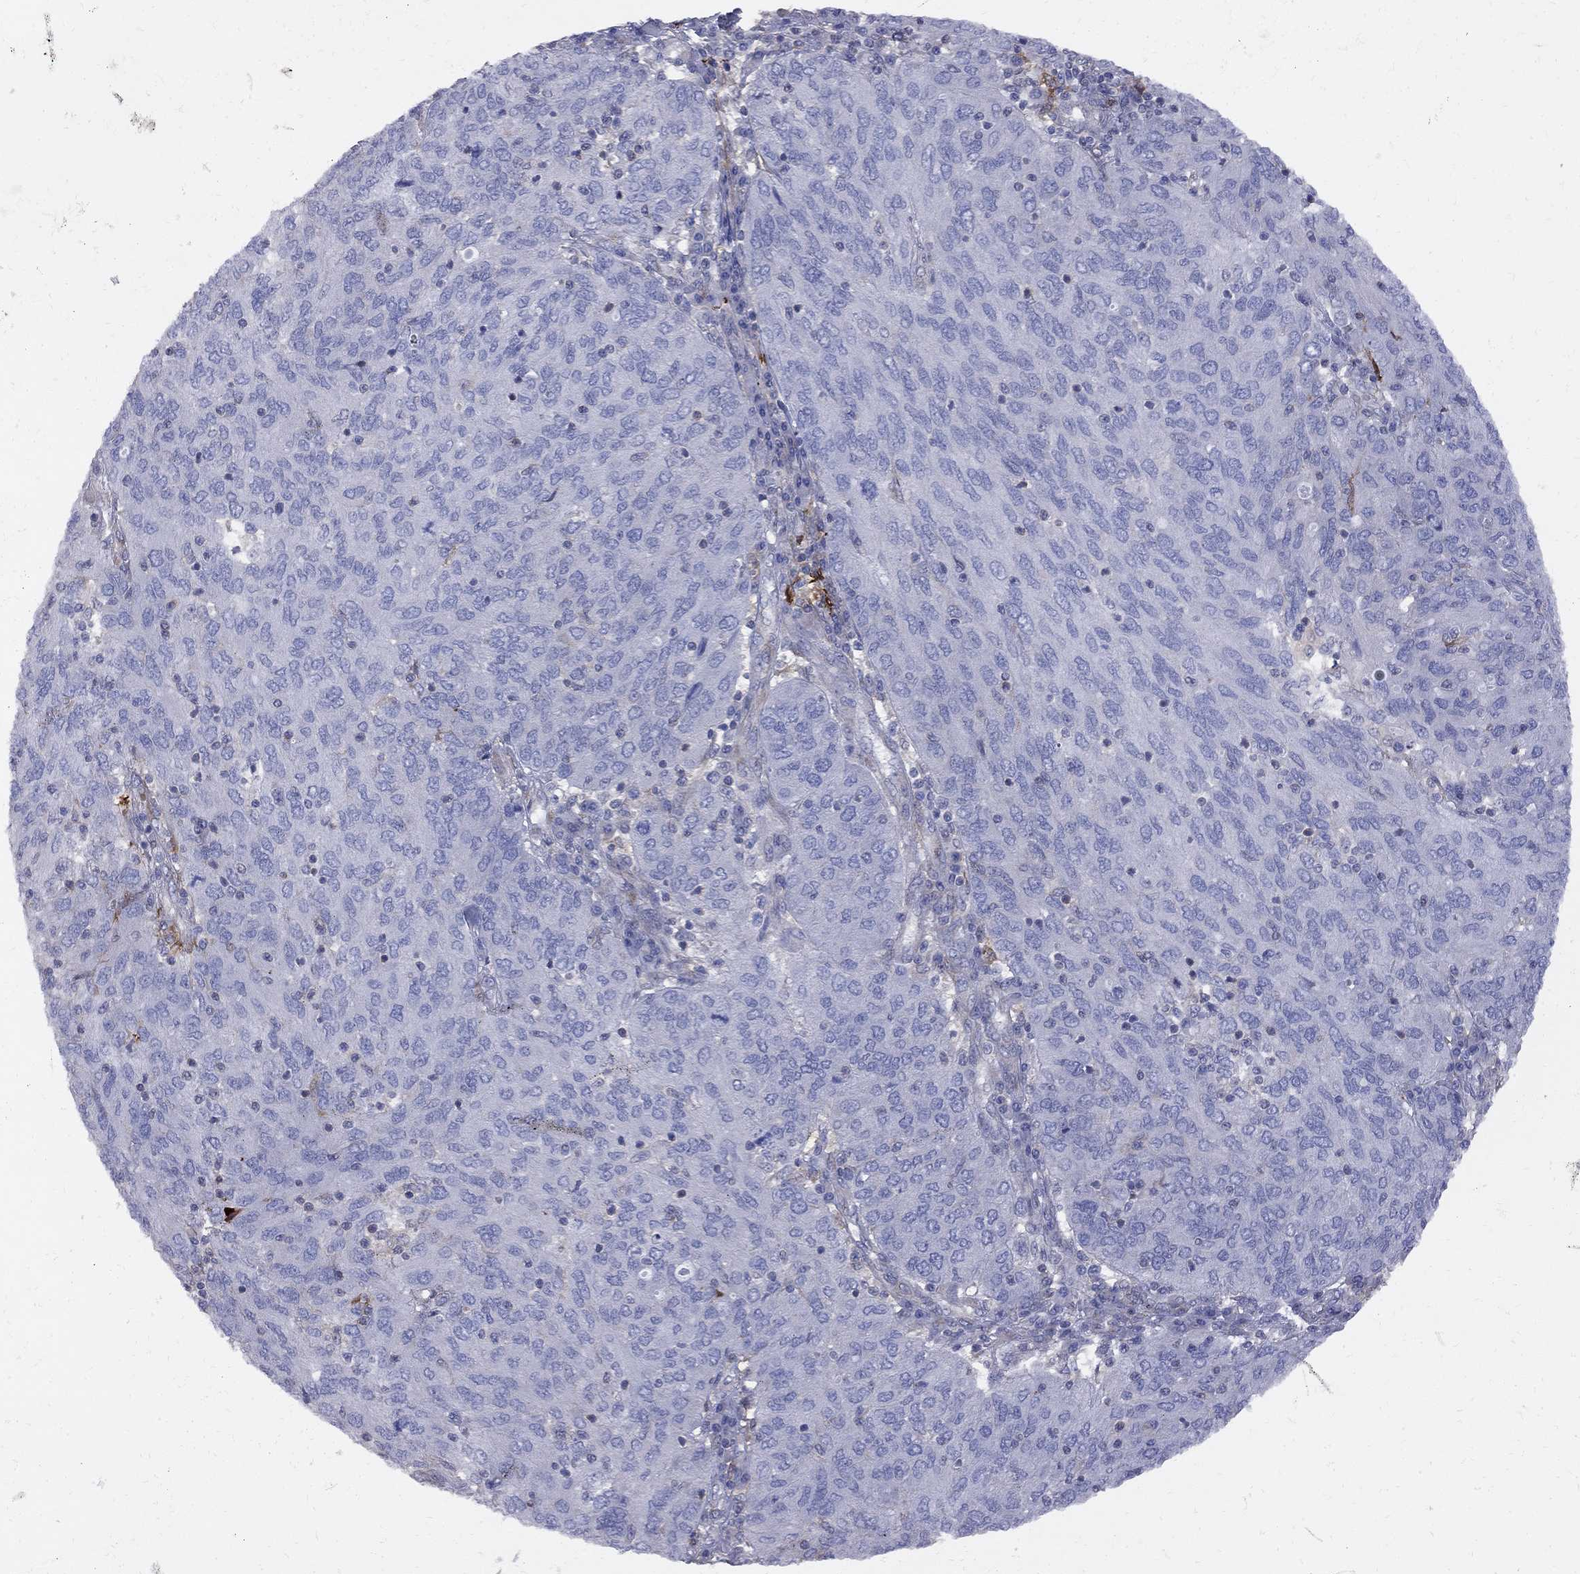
{"staining": {"intensity": "negative", "quantity": "none", "location": "none"}, "tissue": "ovarian cancer", "cell_type": "Tumor cells", "image_type": "cancer", "snomed": [{"axis": "morphology", "description": "Carcinoma, endometroid"}, {"axis": "topography", "description": "Ovary"}], "caption": "Tumor cells show no significant positivity in ovarian cancer (endometroid carcinoma). (Brightfield microscopy of DAB immunohistochemistry (IHC) at high magnification).", "gene": "MTHFR", "patient": {"sex": "female", "age": 50}}